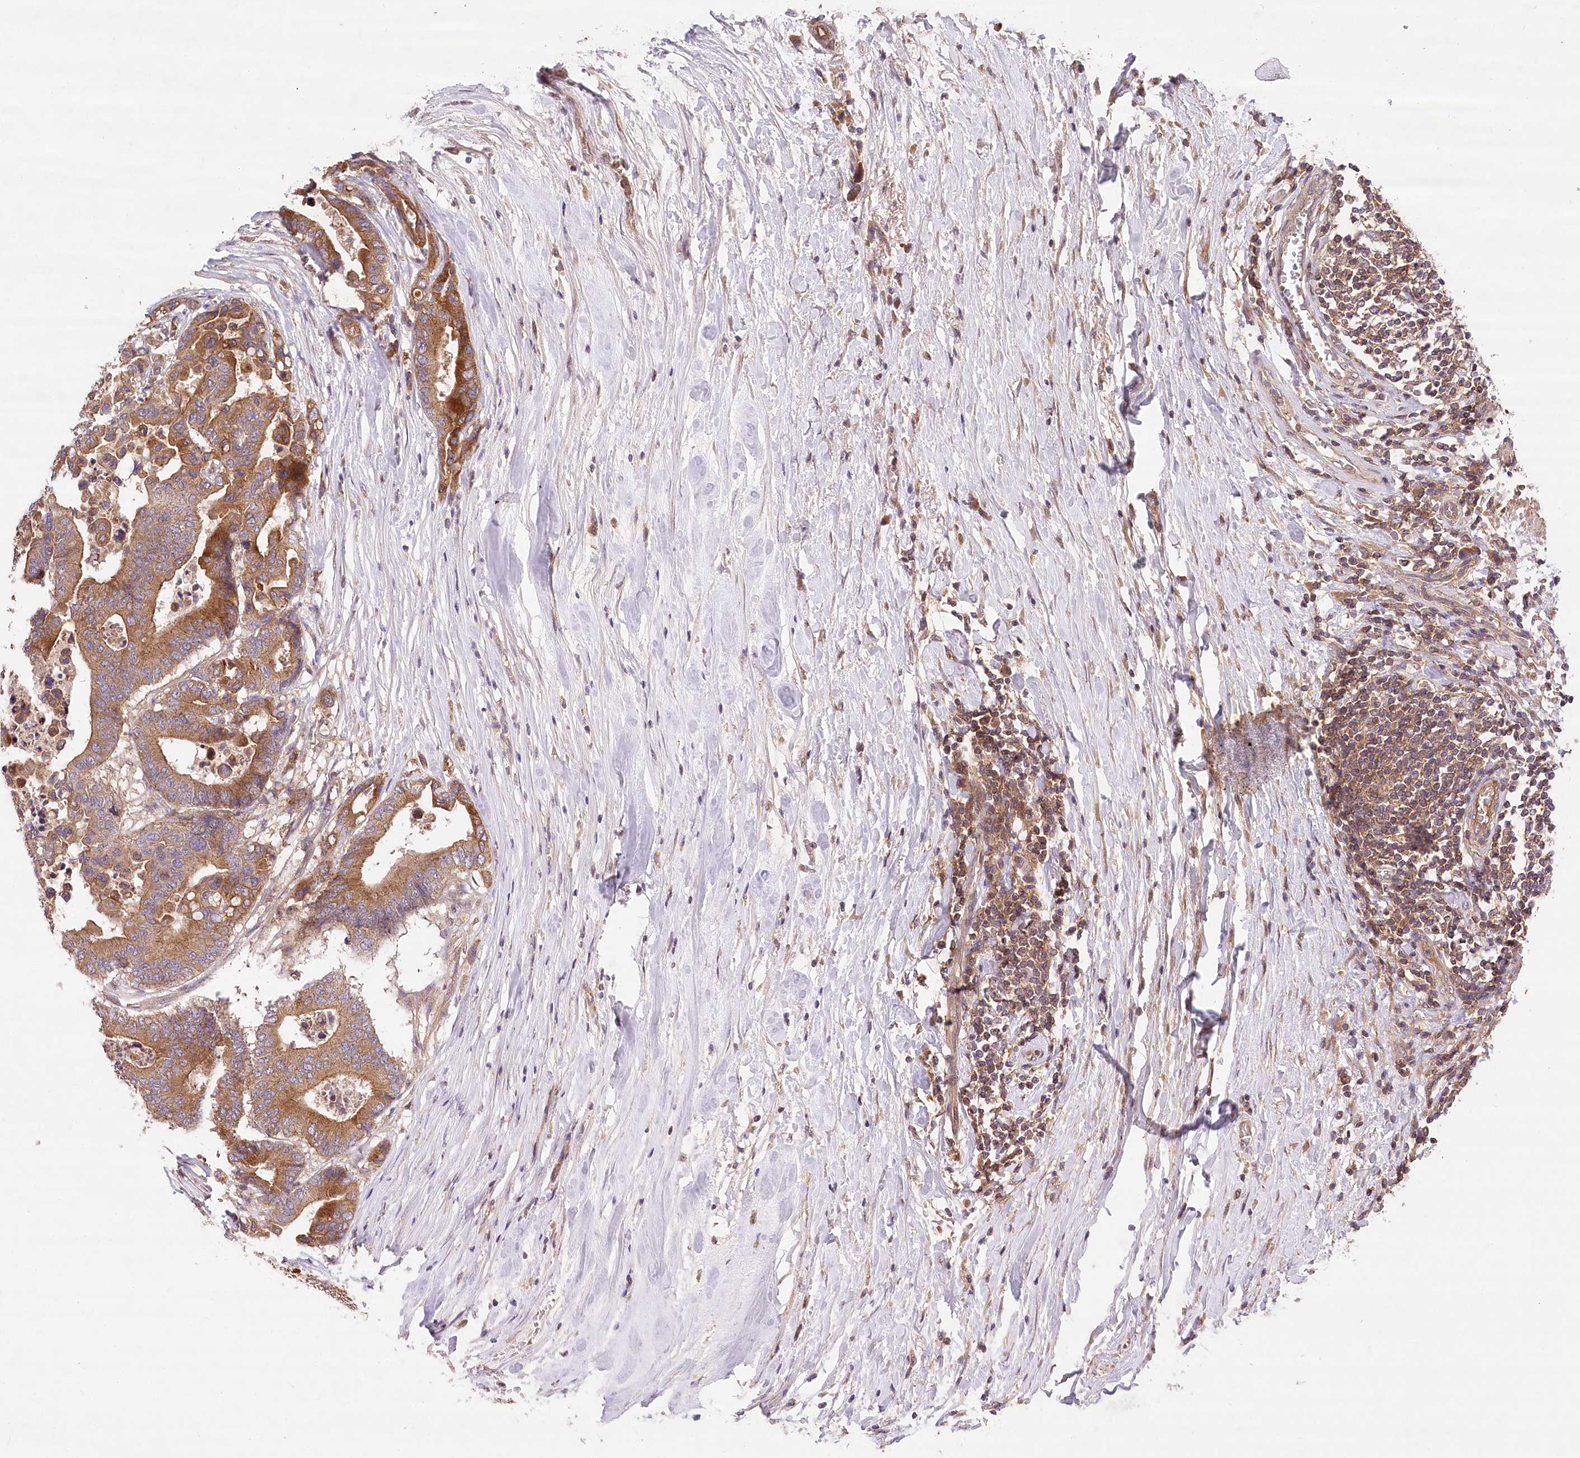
{"staining": {"intensity": "moderate", "quantity": ">75%", "location": "cytoplasmic/membranous"}, "tissue": "colorectal cancer", "cell_type": "Tumor cells", "image_type": "cancer", "snomed": [{"axis": "morphology", "description": "Normal tissue, NOS"}, {"axis": "morphology", "description": "Adenocarcinoma, NOS"}, {"axis": "topography", "description": "Colon"}], "caption": "A histopathology image of human colorectal cancer (adenocarcinoma) stained for a protein displays moderate cytoplasmic/membranous brown staining in tumor cells.", "gene": "LSS", "patient": {"sex": "male", "age": 82}}